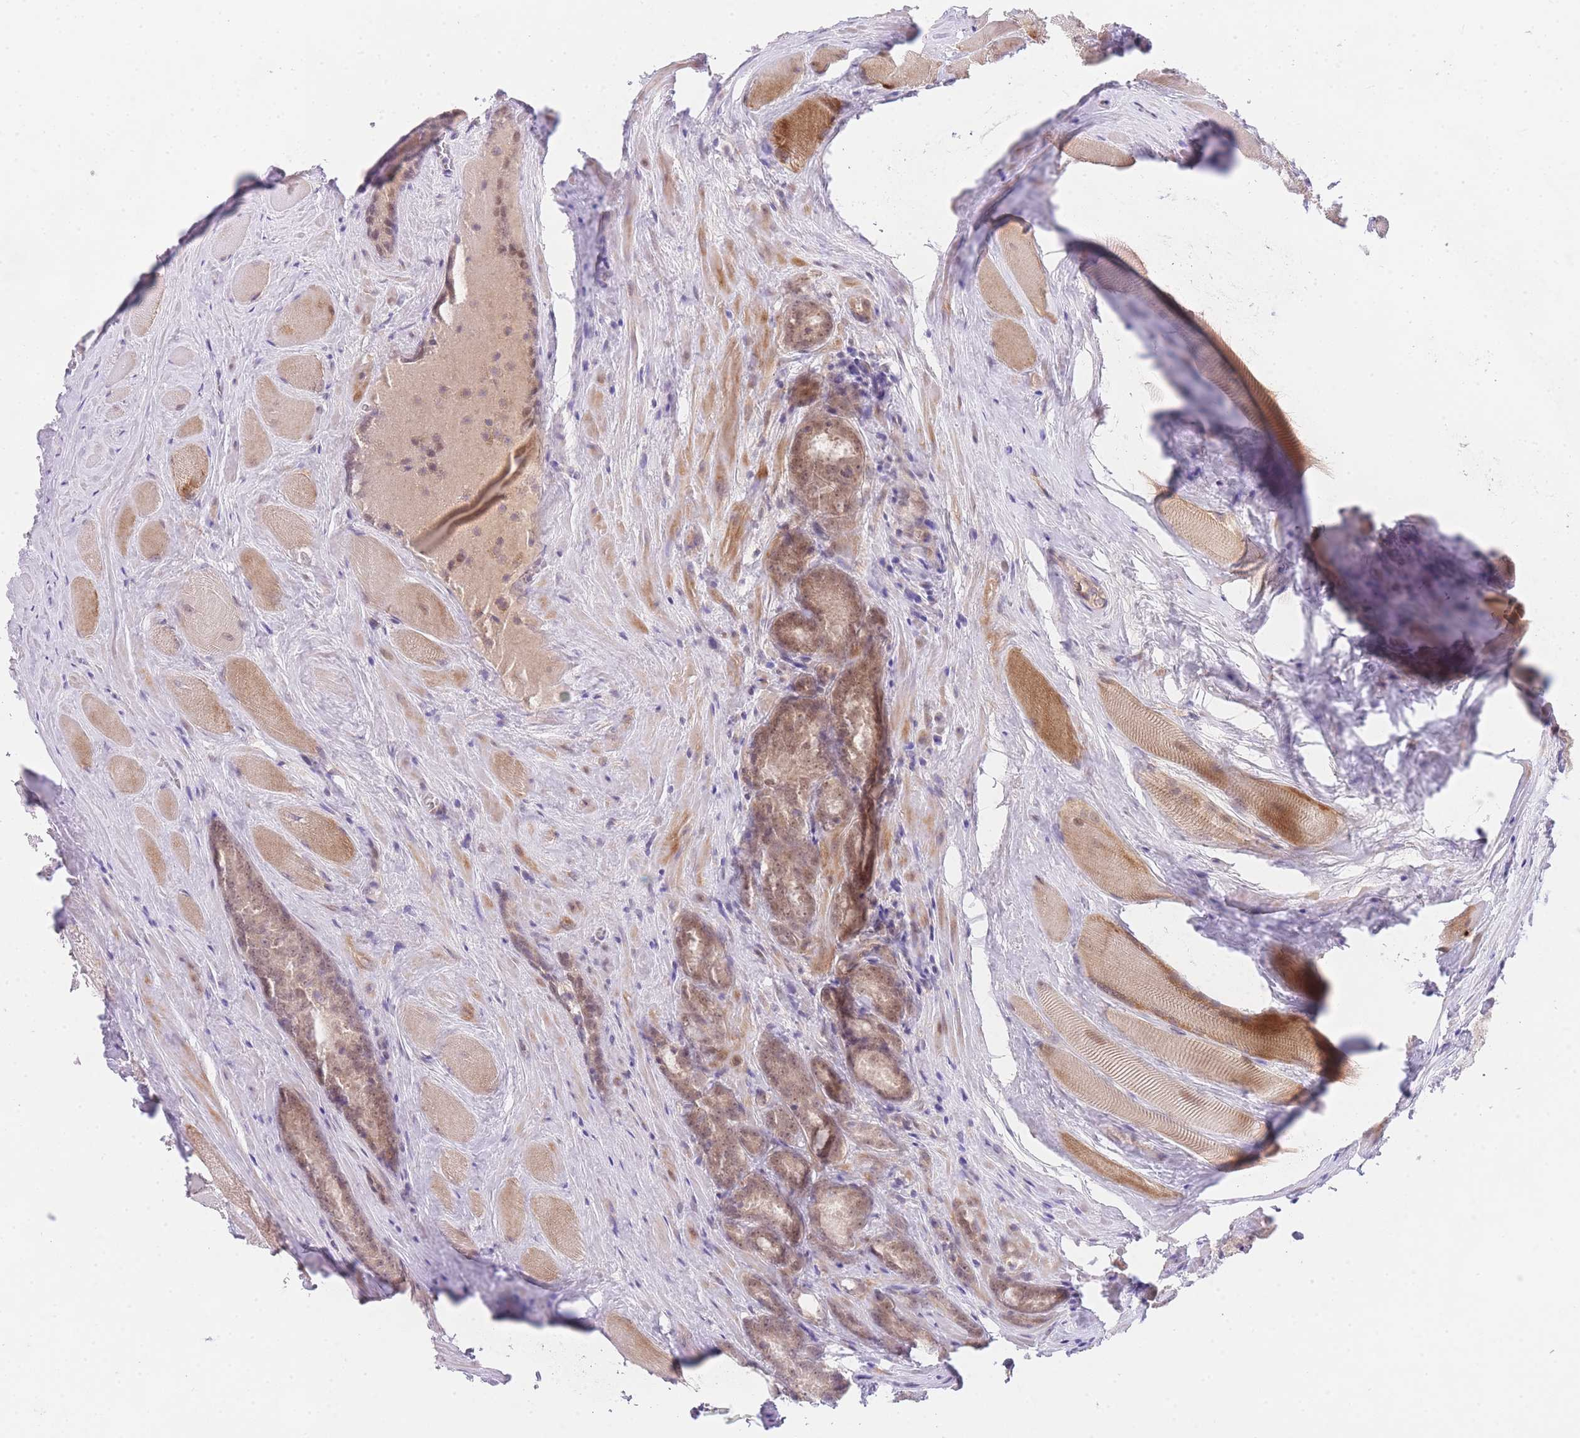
{"staining": {"intensity": "weak", "quantity": "25%-75%", "location": "cytoplasmic/membranous,nuclear"}, "tissue": "prostate cancer", "cell_type": "Tumor cells", "image_type": "cancer", "snomed": [{"axis": "morphology", "description": "Adenocarcinoma, Low grade"}, {"axis": "topography", "description": "Prostate"}], "caption": "Tumor cells demonstrate weak cytoplasmic/membranous and nuclear staining in about 25%-75% of cells in adenocarcinoma (low-grade) (prostate).", "gene": "SLC25A33", "patient": {"sex": "male", "age": 68}}